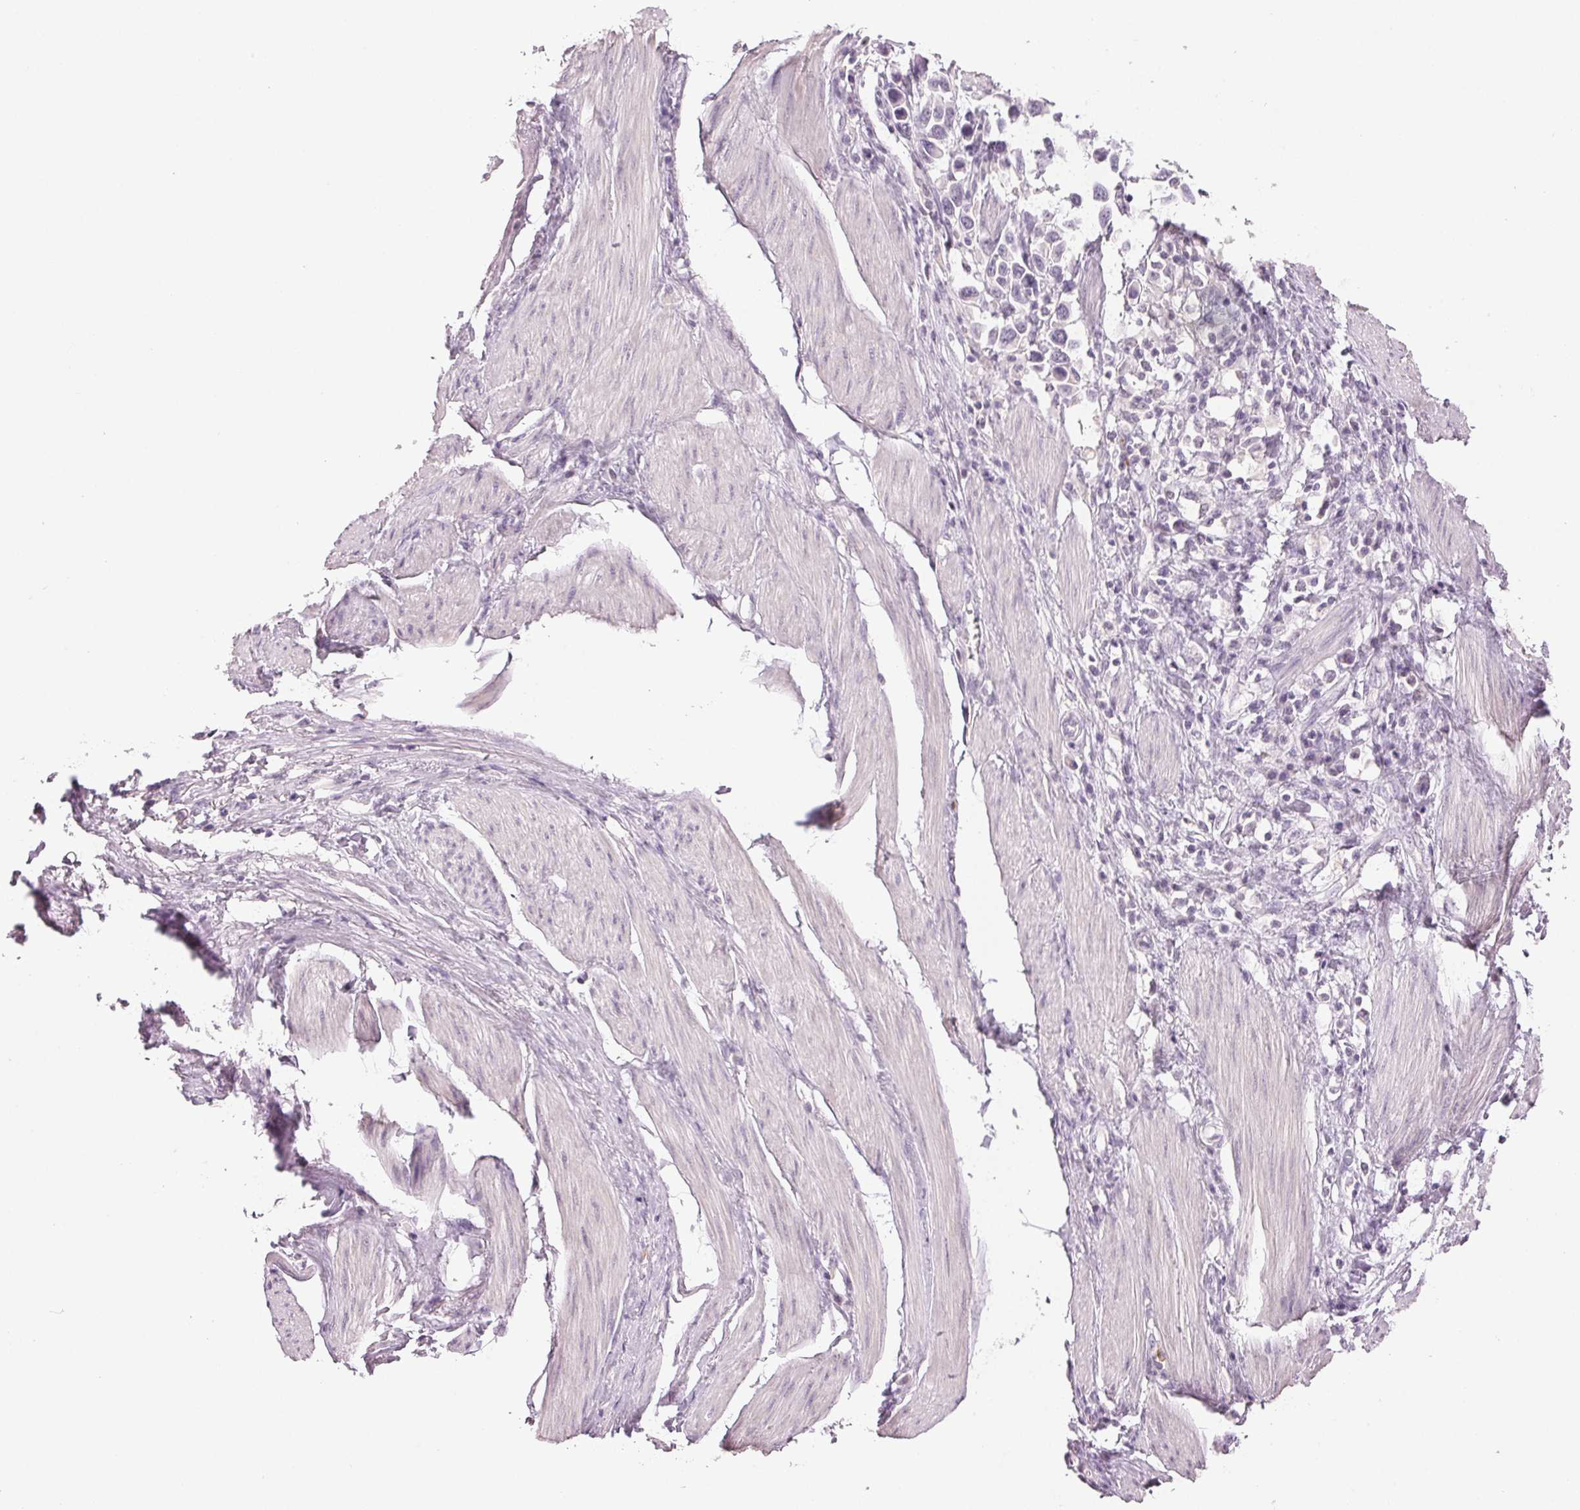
{"staining": {"intensity": "negative", "quantity": "none", "location": "none"}, "tissue": "stomach cancer", "cell_type": "Tumor cells", "image_type": "cancer", "snomed": [{"axis": "morphology", "description": "Adenocarcinoma, NOS"}, {"axis": "topography", "description": "Stomach"}], "caption": "Immunohistochemical staining of human stomach cancer reveals no significant staining in tumor cells.", "gene": "LTF", "patient": {"sex": "female", "age": 81}}